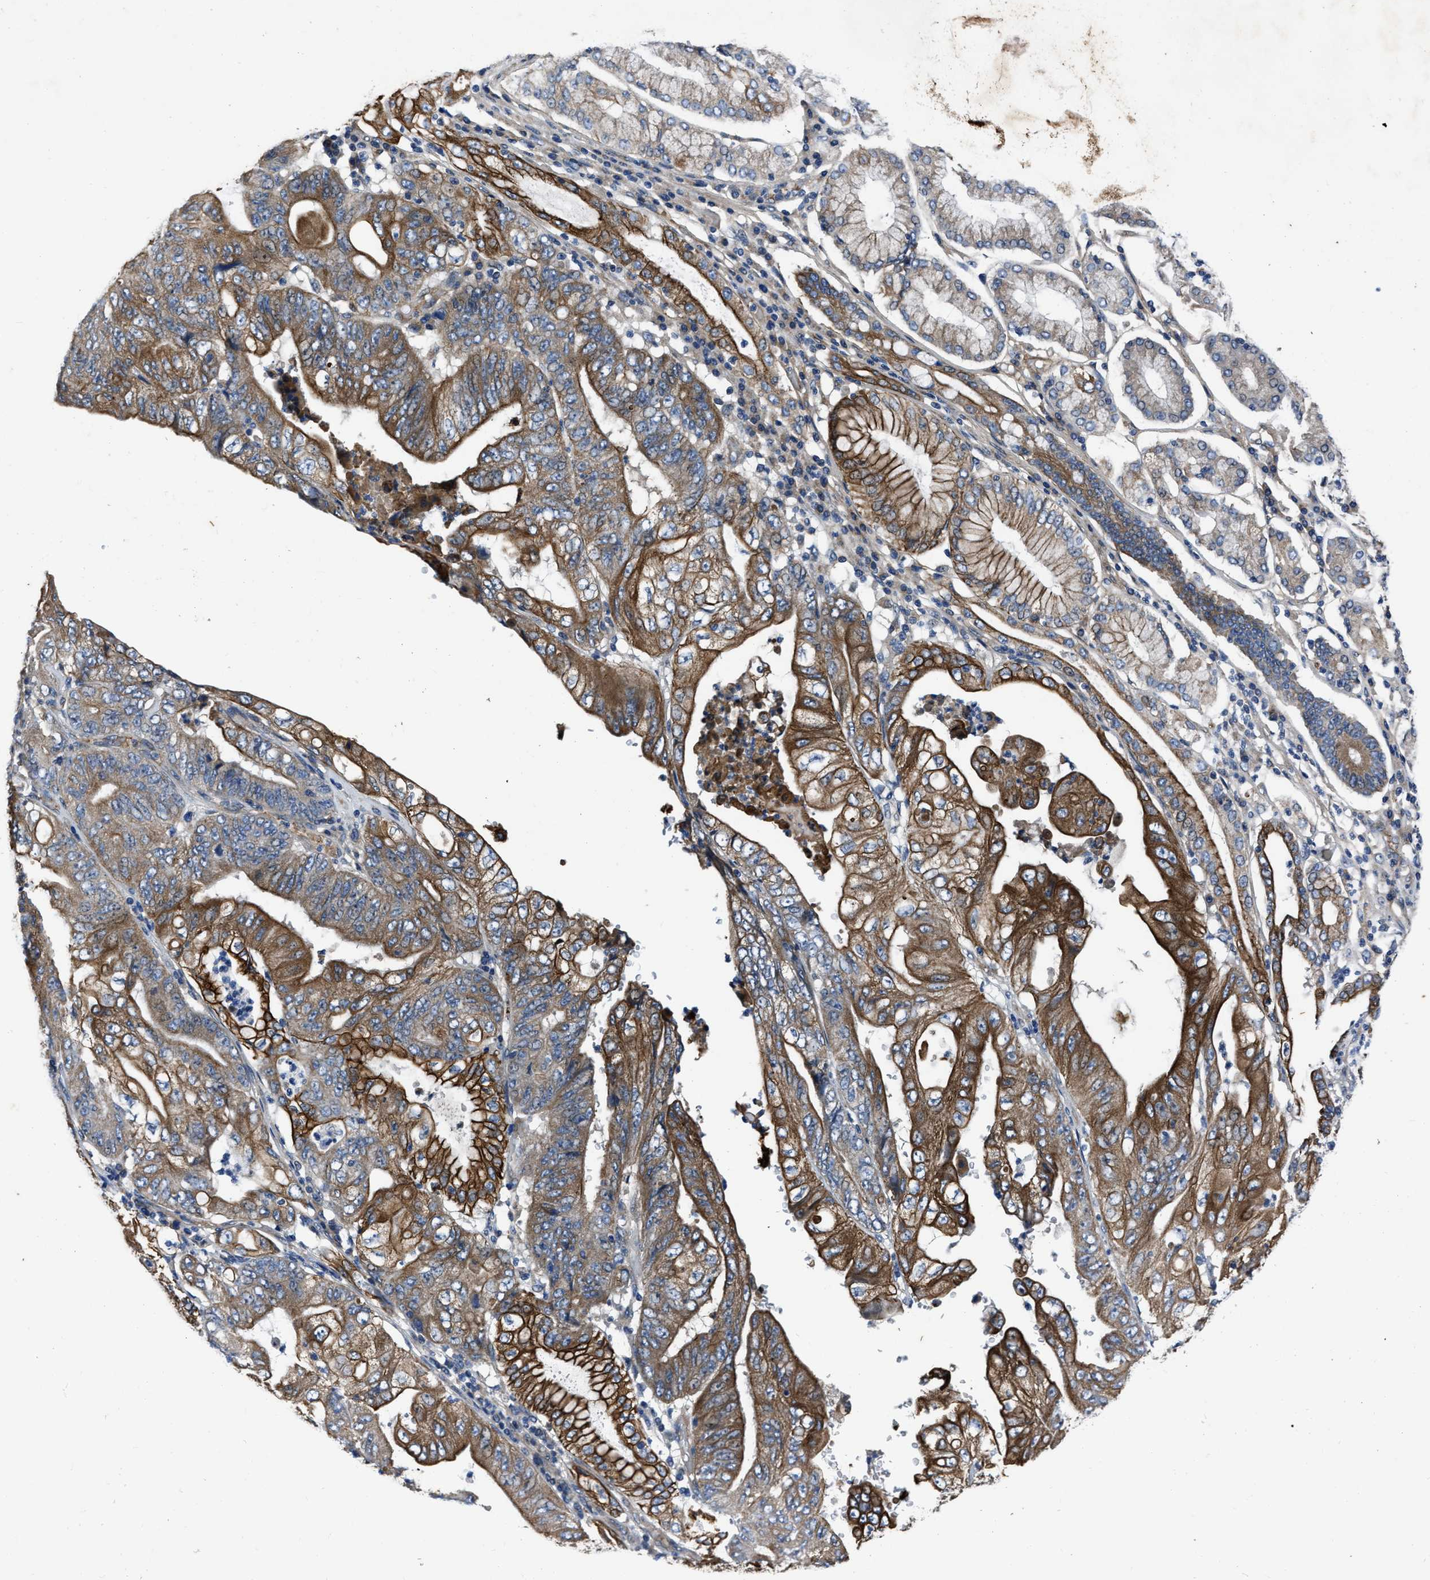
{"staining": {"intensity": "strong", "quantity": "25%-75%", "location": "cytoplasmic/membranous"}, "tissue": "stomach cancer", "cell_type": "Tumor cells", "image_type": "cancer", "snomed": [{"axis": "morphology", "description": "Adenocarcinoma, NOS"}, {"axis": "topography", "description": "Stomach"}], "caption": "This photomicrograph exhibits immunohistochemistry (IHC) staining of stomach cancer, with high strong cytoplasmic/membranous expression in approximately 25%-75% of tumor cells.", "gene": "ERC1", "patient": {"sex": "female", "age": 73}}